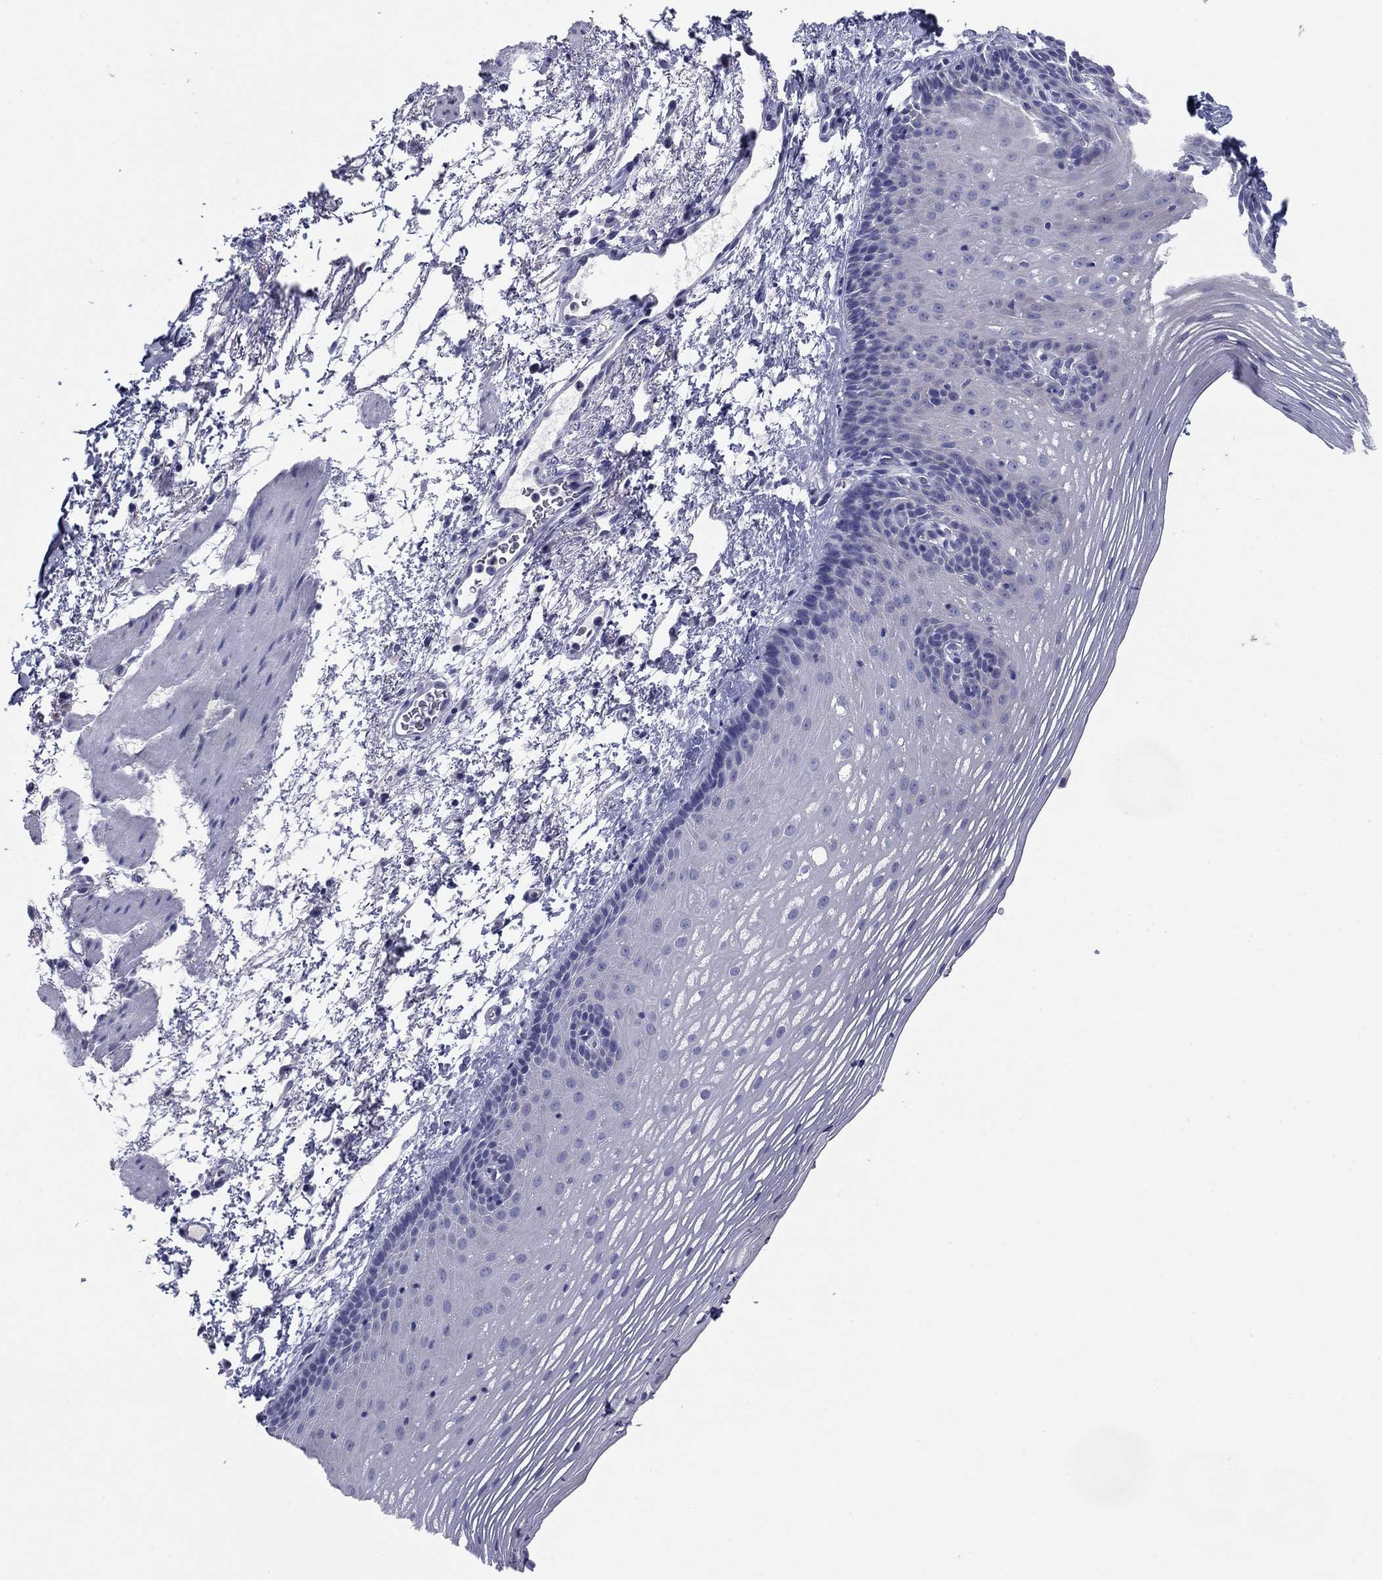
{"staining": {"intensity": "negative", "quantity": "none", "location": "none"}, "tissue": "esophagus", "cell_type": "Squamous epithelial cells", "image_type": "normal", "snomed": [{"axis": "morphology", "description": "Normal tissue, NOS"}, {"axis": "topography", "description": "Esophagus"}], "caption": "Esophagus was stained to show a protein in brown. There is no significant staining in squamous epithelial cells.", "gene": "PLS1", "patient": {"sex": "male", "age": 76}}